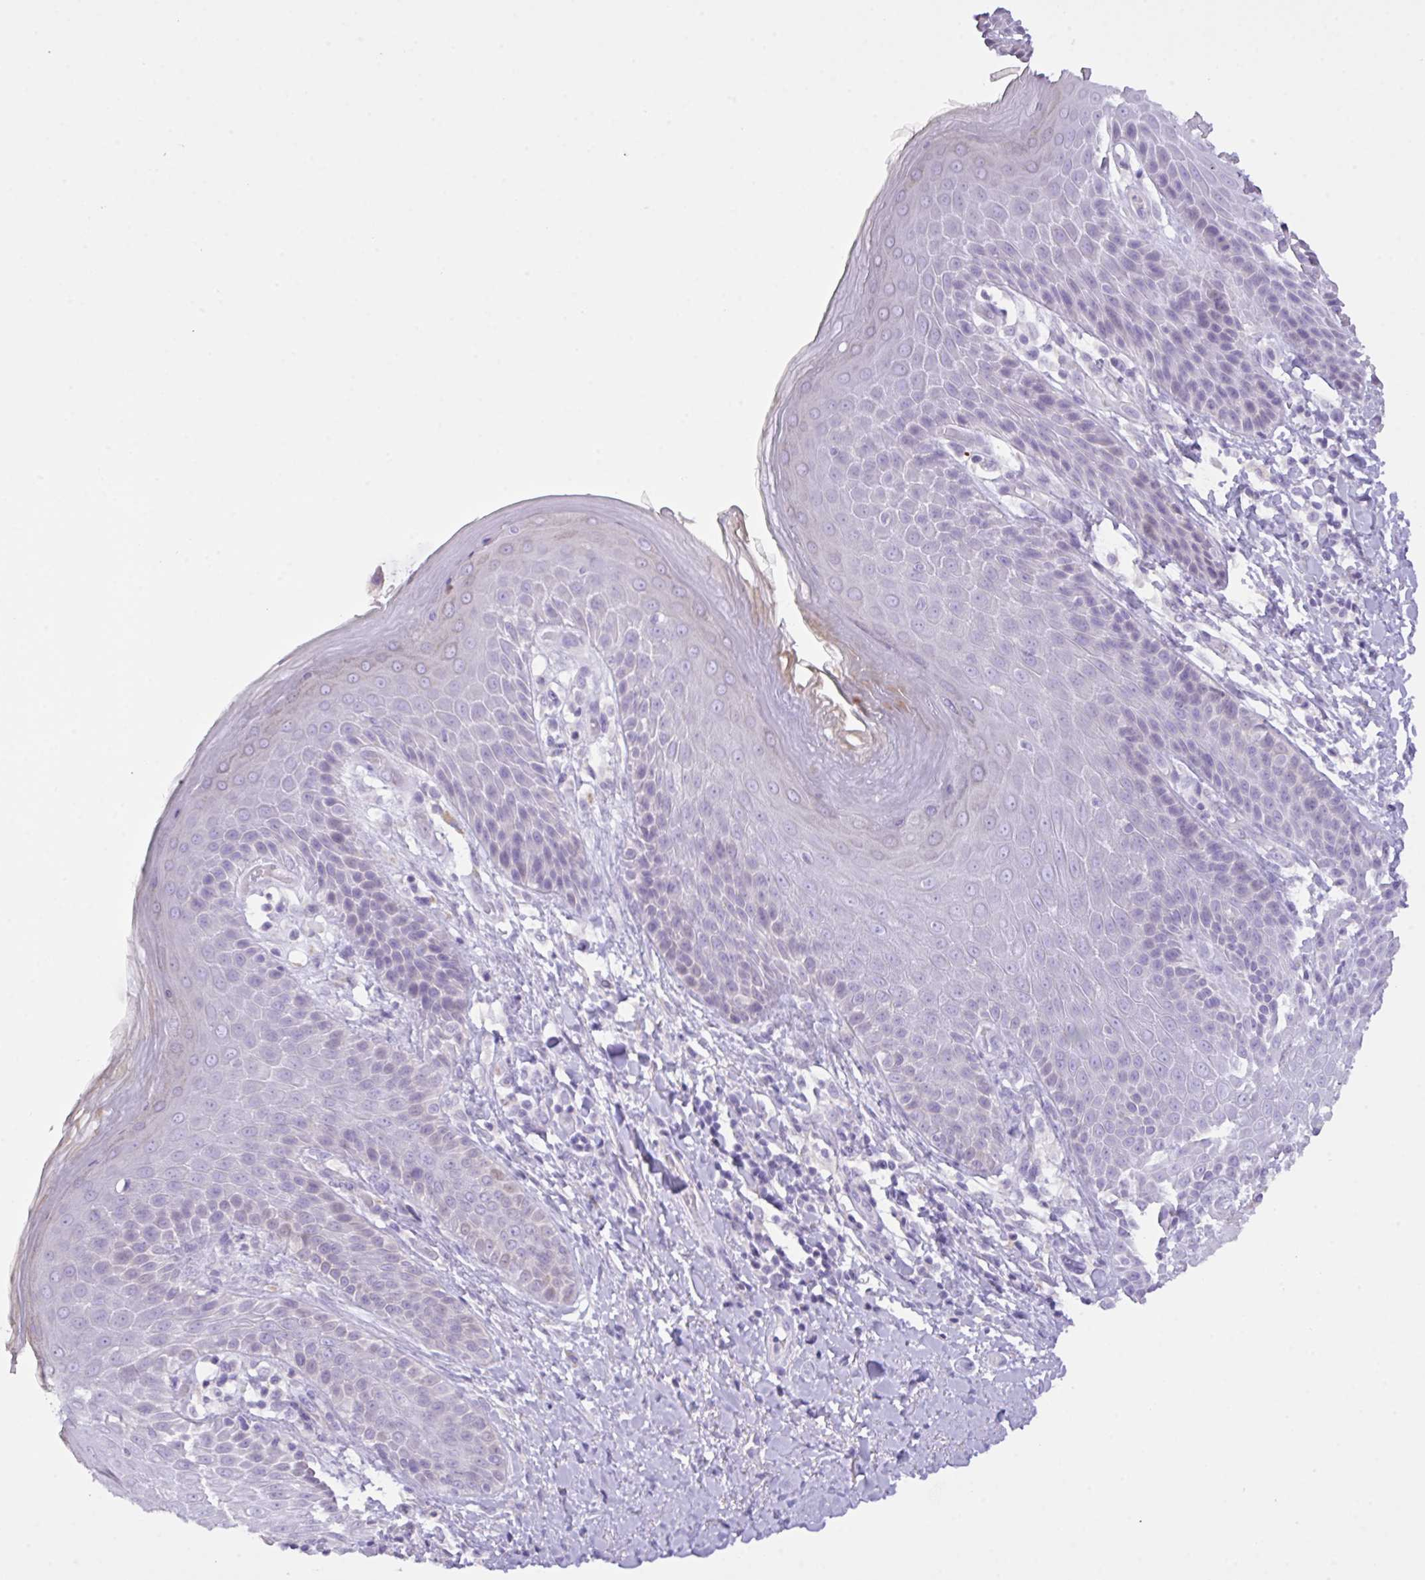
{"staining": {"intensity": "weak", "quantity": "<25%", "location": "cytoplasmic/membranous"}, "tissue": "skin", "cell_type": "Epidermal cells", "image_type": "normal", "snomed": [{"axis": "morphology", "description": "Normal tissue, NOS"}, {"axis": "topography", "description": "Anal"}, {"axis": "topography", "description": "Peripheral nerve tissue"}], "caption": "The histopathology image shows no significant expression in epidermal cells of skin.", "gene": "CST11", "patient": {"sex": "male", "age": 51}}